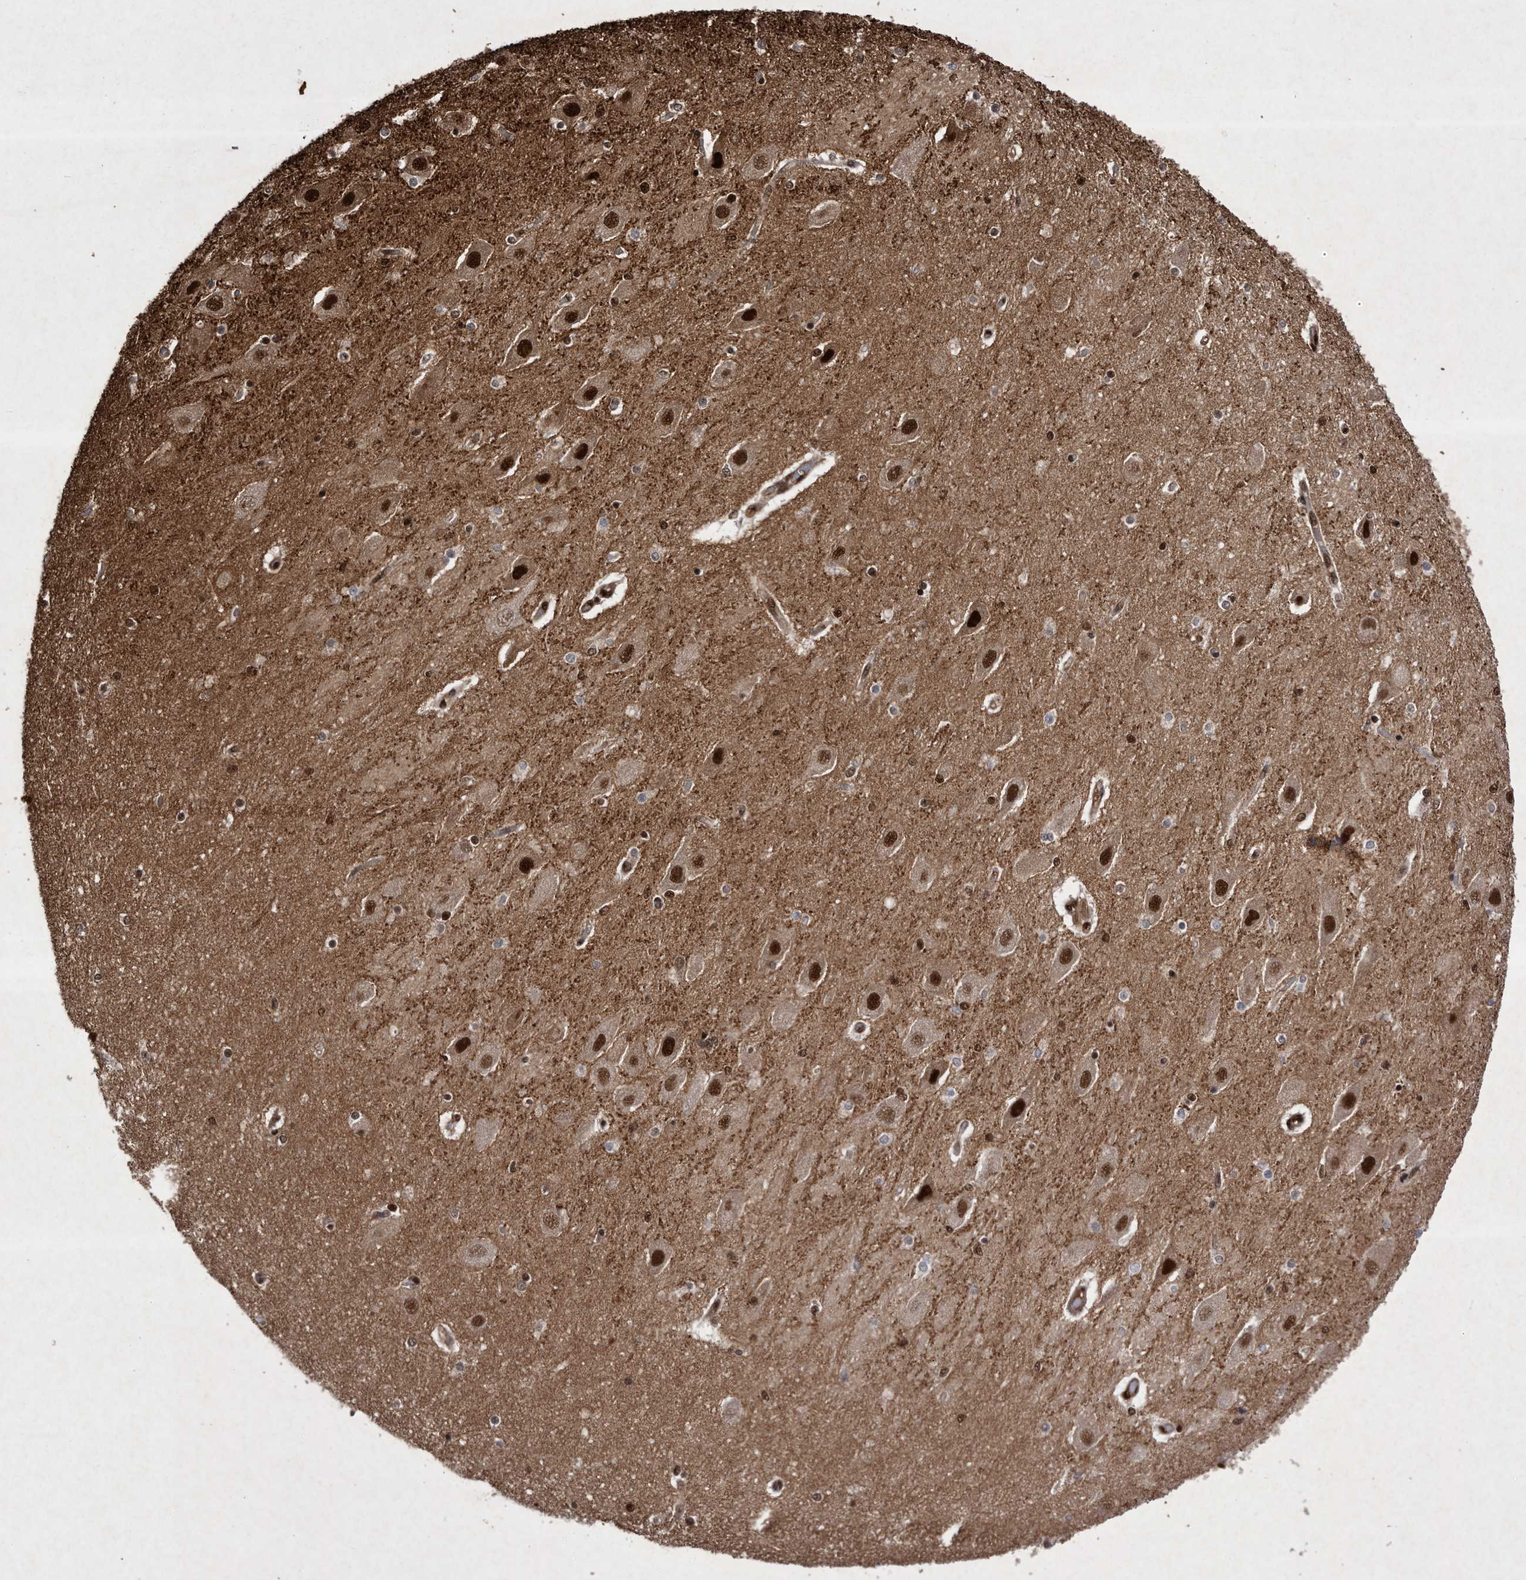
{"staining": {"intensity": "moderate", "quantity": "25%-75%", "location": "nuclear"}, "tissue": "hippocampus", "cell_type": "Glial cells", "image_type": "normal", "snomed": [{"axis": "morphology", "description": "Normal tissue, NOS"}, {"axis": "topography", "description": "Hippocampus"}], "caption": "This image exhibits immunohistochemistry staining of benign human hippocampus, with medium moderate nuclear staining in approximately 25%-75% of glial cells.", "gene": "RAD23B", "patient": {"sex": "female", "age": 54}}